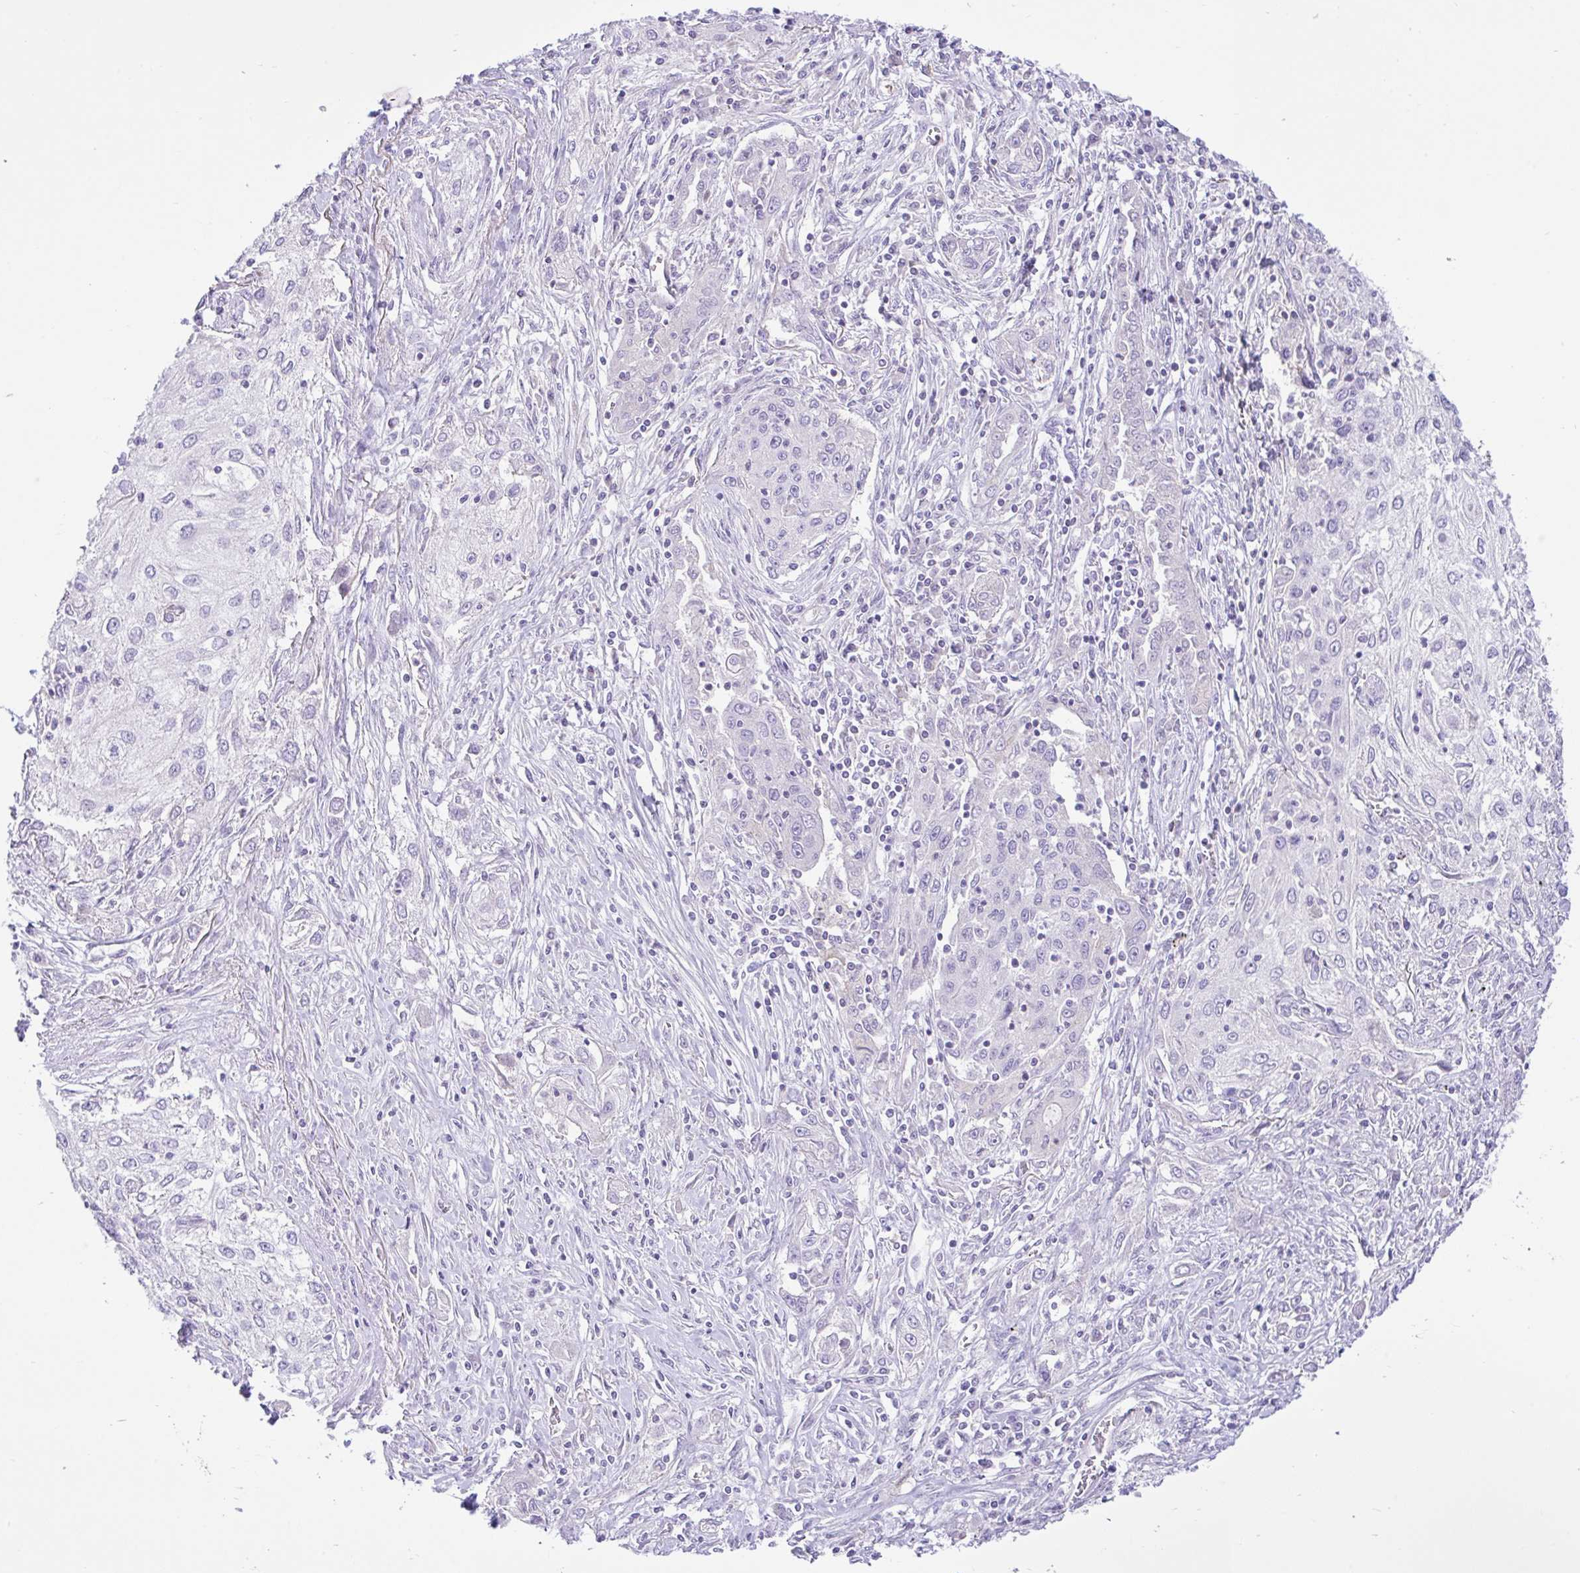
{"staining": {"intensity": "negative", "quantity": "none", "location": "none"}, "tissue": "lung cancer", "cell_type": "Tumor cells", "image_type": "cancer", "snomed": [{"axis": "morphology", "description": "Squamous cell carcinoma, NOS"}, {"axis": "topography", "description": "Lung"}], "caption": "Tumor cells are negative for protein expression in human squamous cell carcinoma (lung).", "gene": "ZNF101", "patient": {"sex": "female", "age": 69}}